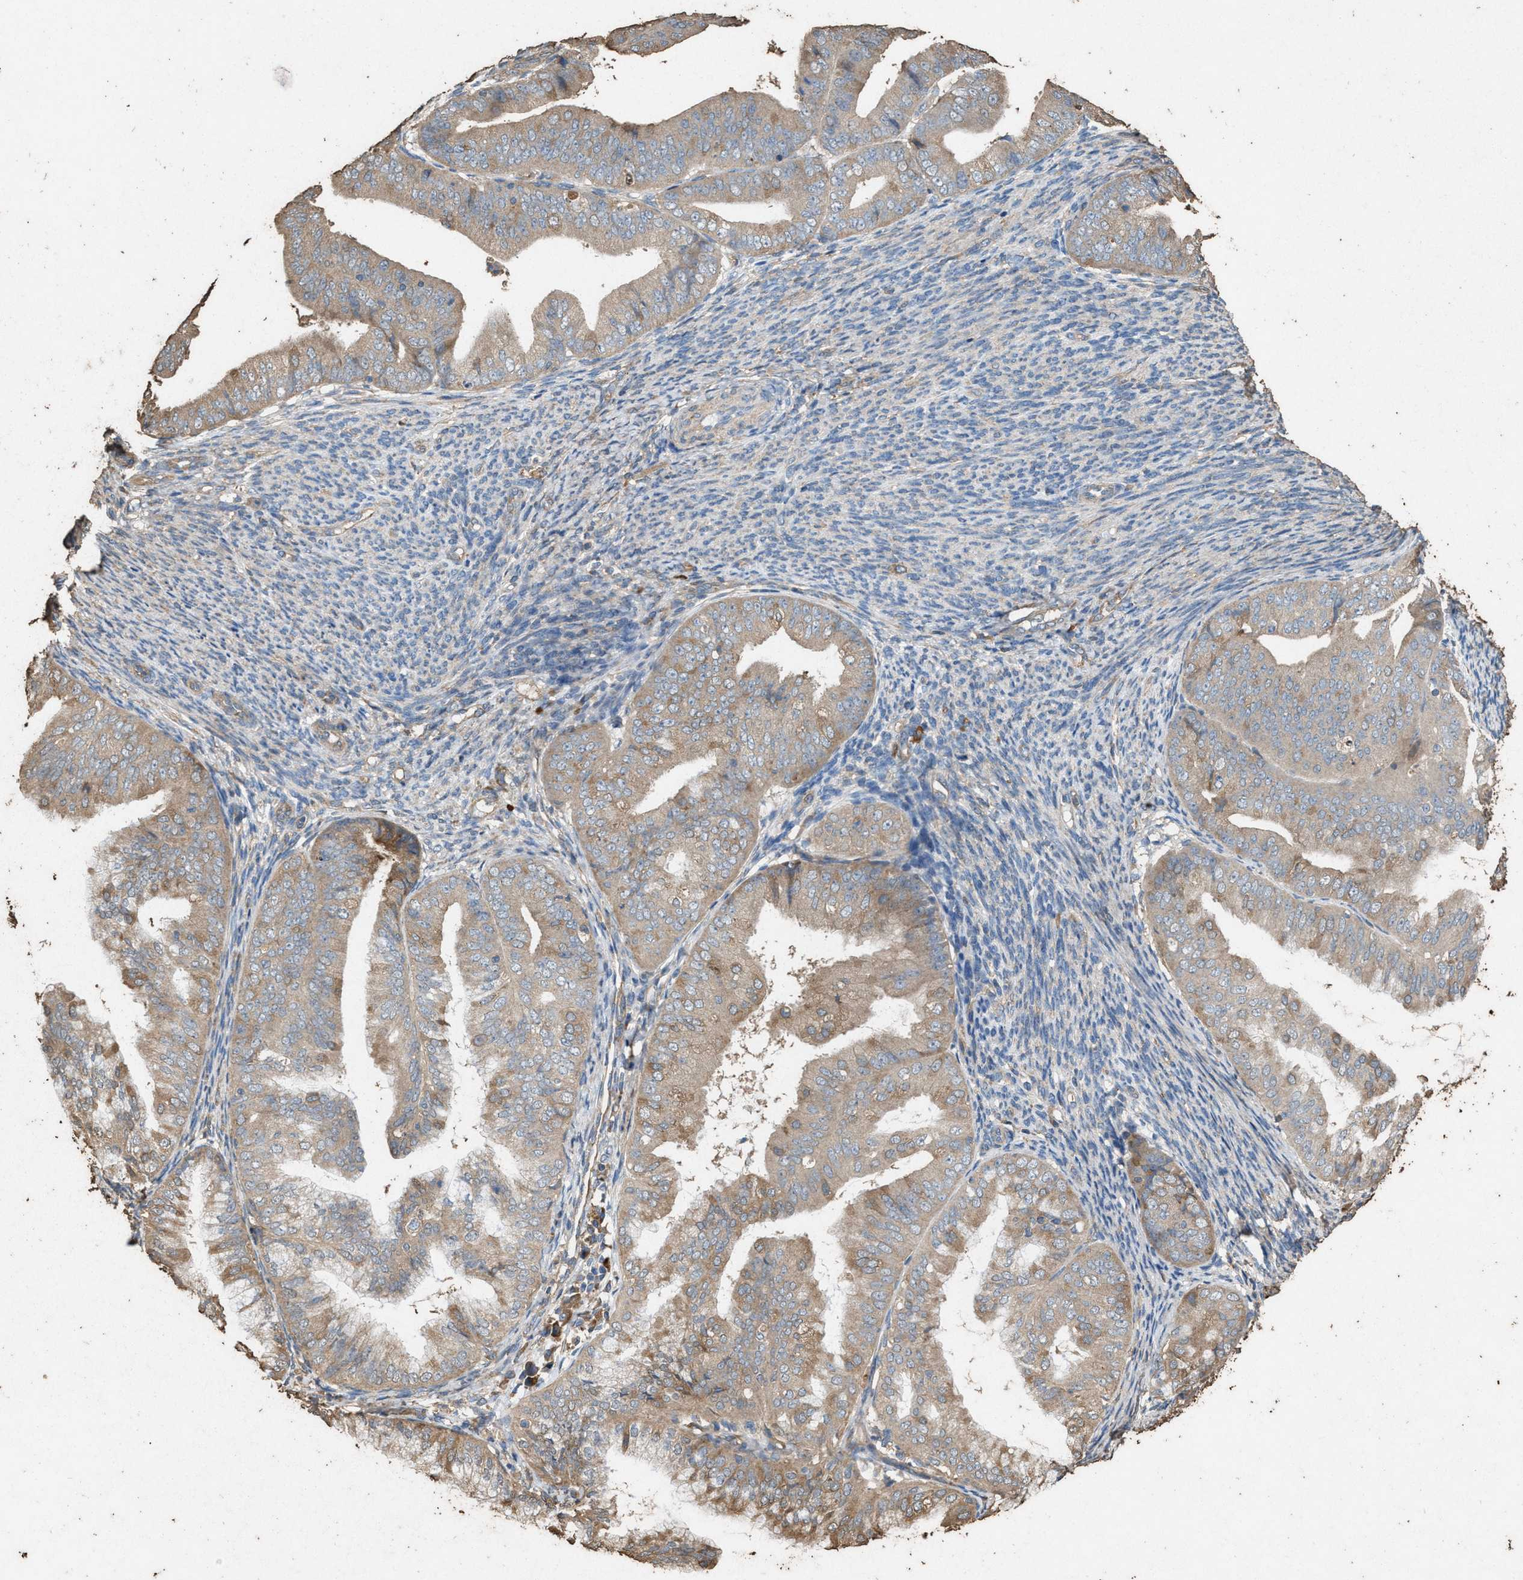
{"staining": {"intensity": "weak", "quantity": ">75%", "location": "cytoplasmic/membranous"}, "tissue": "endometrial cancer", "cell_type": "Tumor cells", "image_type": "cancer", "snomed": [{"axis": "morphology", "description": "Adenocarcinoma, NOS"}, {"axis": "topography", "description": "Endometrium"}], "caption": "The image demonstrates immunohistochemical staining of adenocarcinoma (endometrial). There is weak cytoplasmic/membranous expression is appreciated in about >75% of tumor cells.", "gene": "DCAF7", "patient": {"sex": "female", "age": 63}}